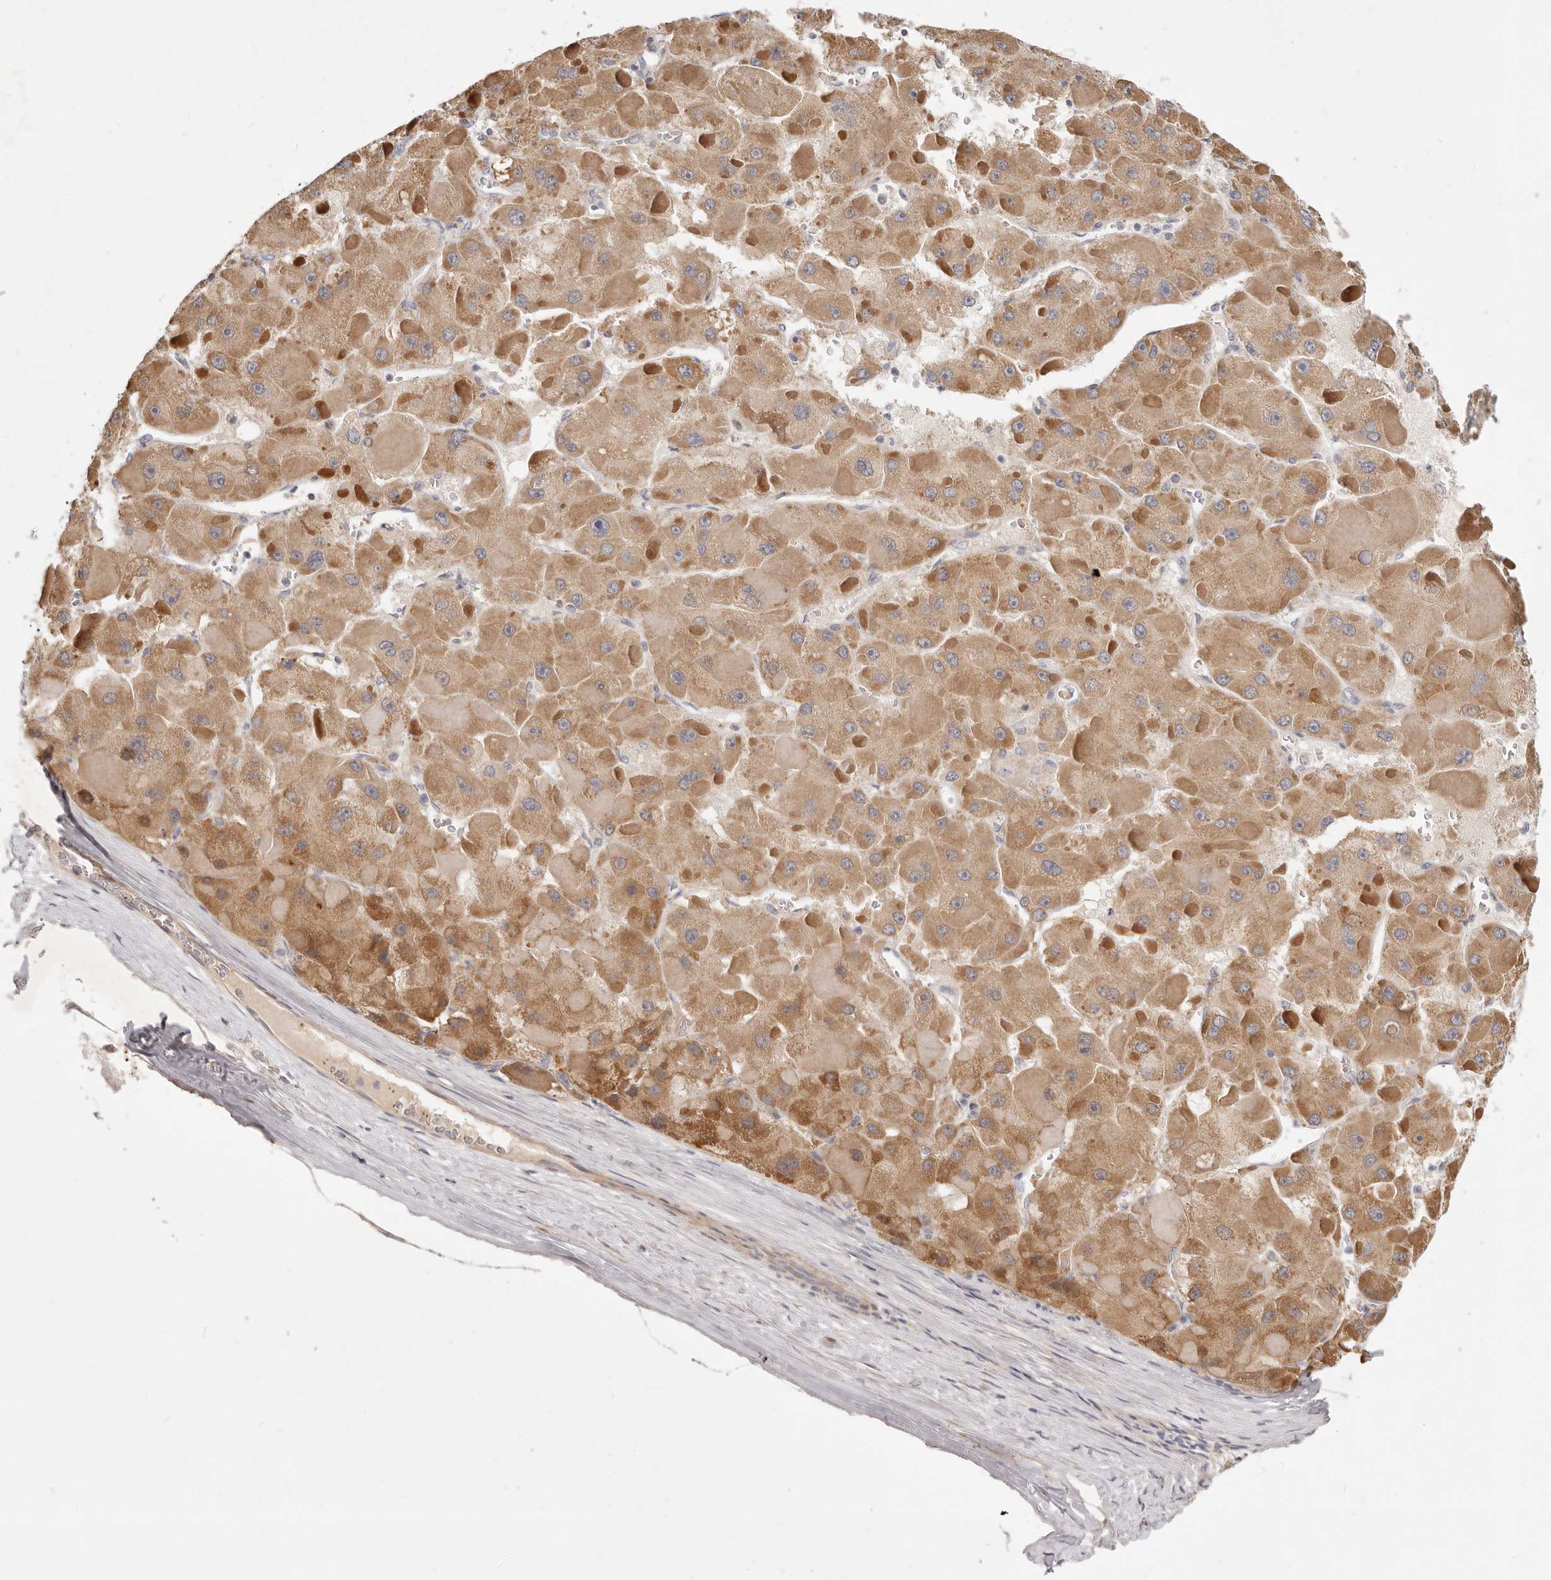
{"staining": {"intensity": "moderate", "quantity": ">75%", "location": "cytoplasmic/membranous"}, "tissue": "liver cancer", "cell_type": "Tumor cells", "image_type": "cancer", "snomed": [{"axis": "morphology", "description": "Carcinoma, Hepatocellular, NOS"}, {"axis": "topography", "description": "Liver"}], "caption": "A high-resolution histopathology image shows immunohistochemistry staining of hepatocellular carcinoma (liver), which displays moderate cytoplasmic/membranous expression in about >75% of tumor cells.", "gene": "TFB2M", "patient": {"sex": "female", "age": 73}}